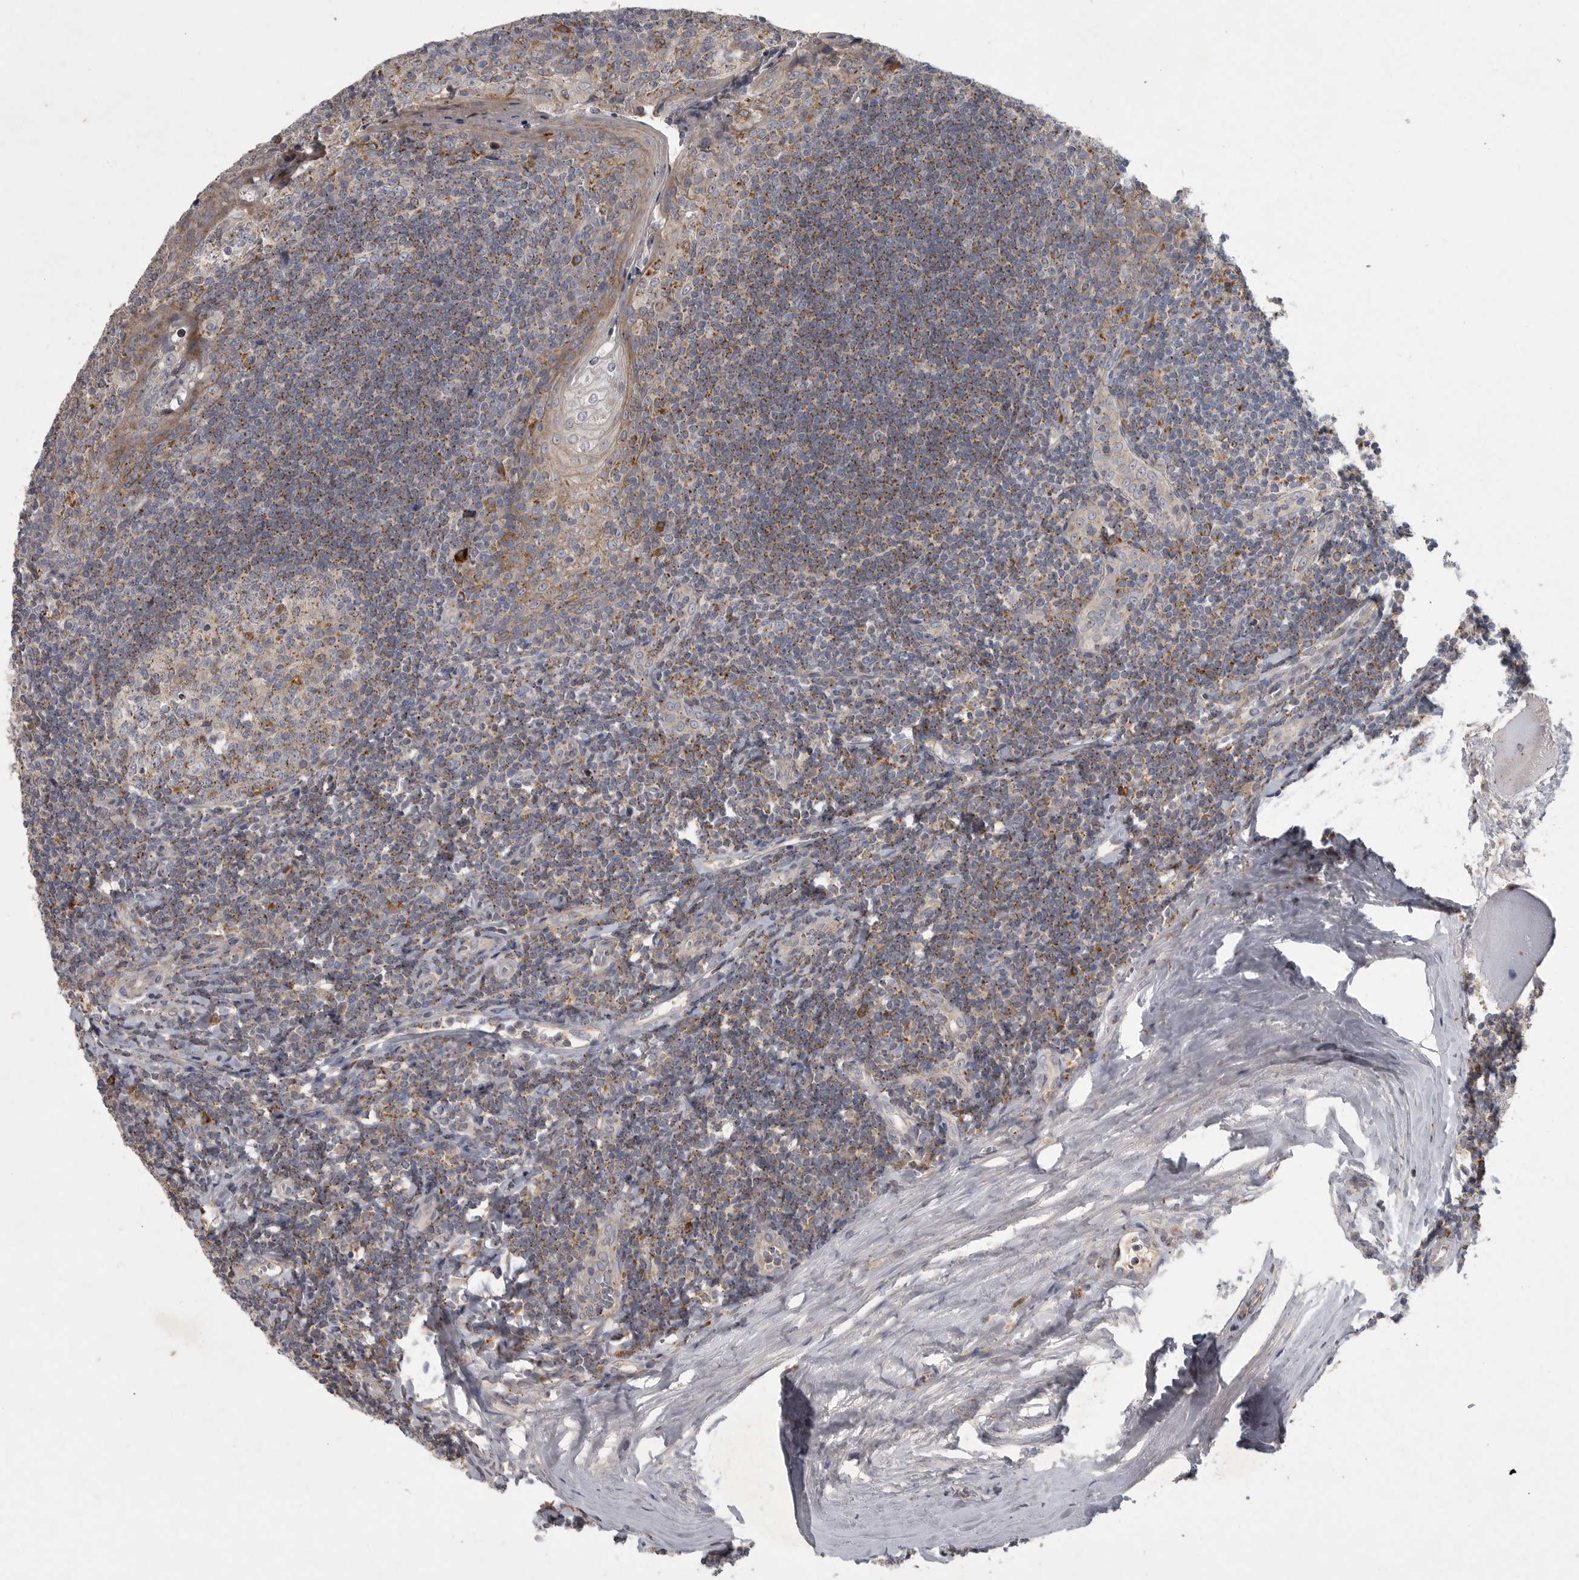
{"staining": {"intensity": "weak", "quantity": "25%-75%", "location": "cytoplasmic/membranous"}, "tissue": "tonsil", "cell_type": "Germinal center cells", "image_type": "normal", "snomed": [{"axis": "morphology", "description": "Normal tissue, NOS"}, {"axis": "topography", "description": "Tonsil"}], "caption": "This is a photomicrograph of immunohistochemistry (IHC) staining of unremarkable tonsil, which shows weak positivity in the cytoplasmic/membranous of germinal center cells.", "gene": "LAMTOR3", "patient": {"sex": "male", "age": 27}}